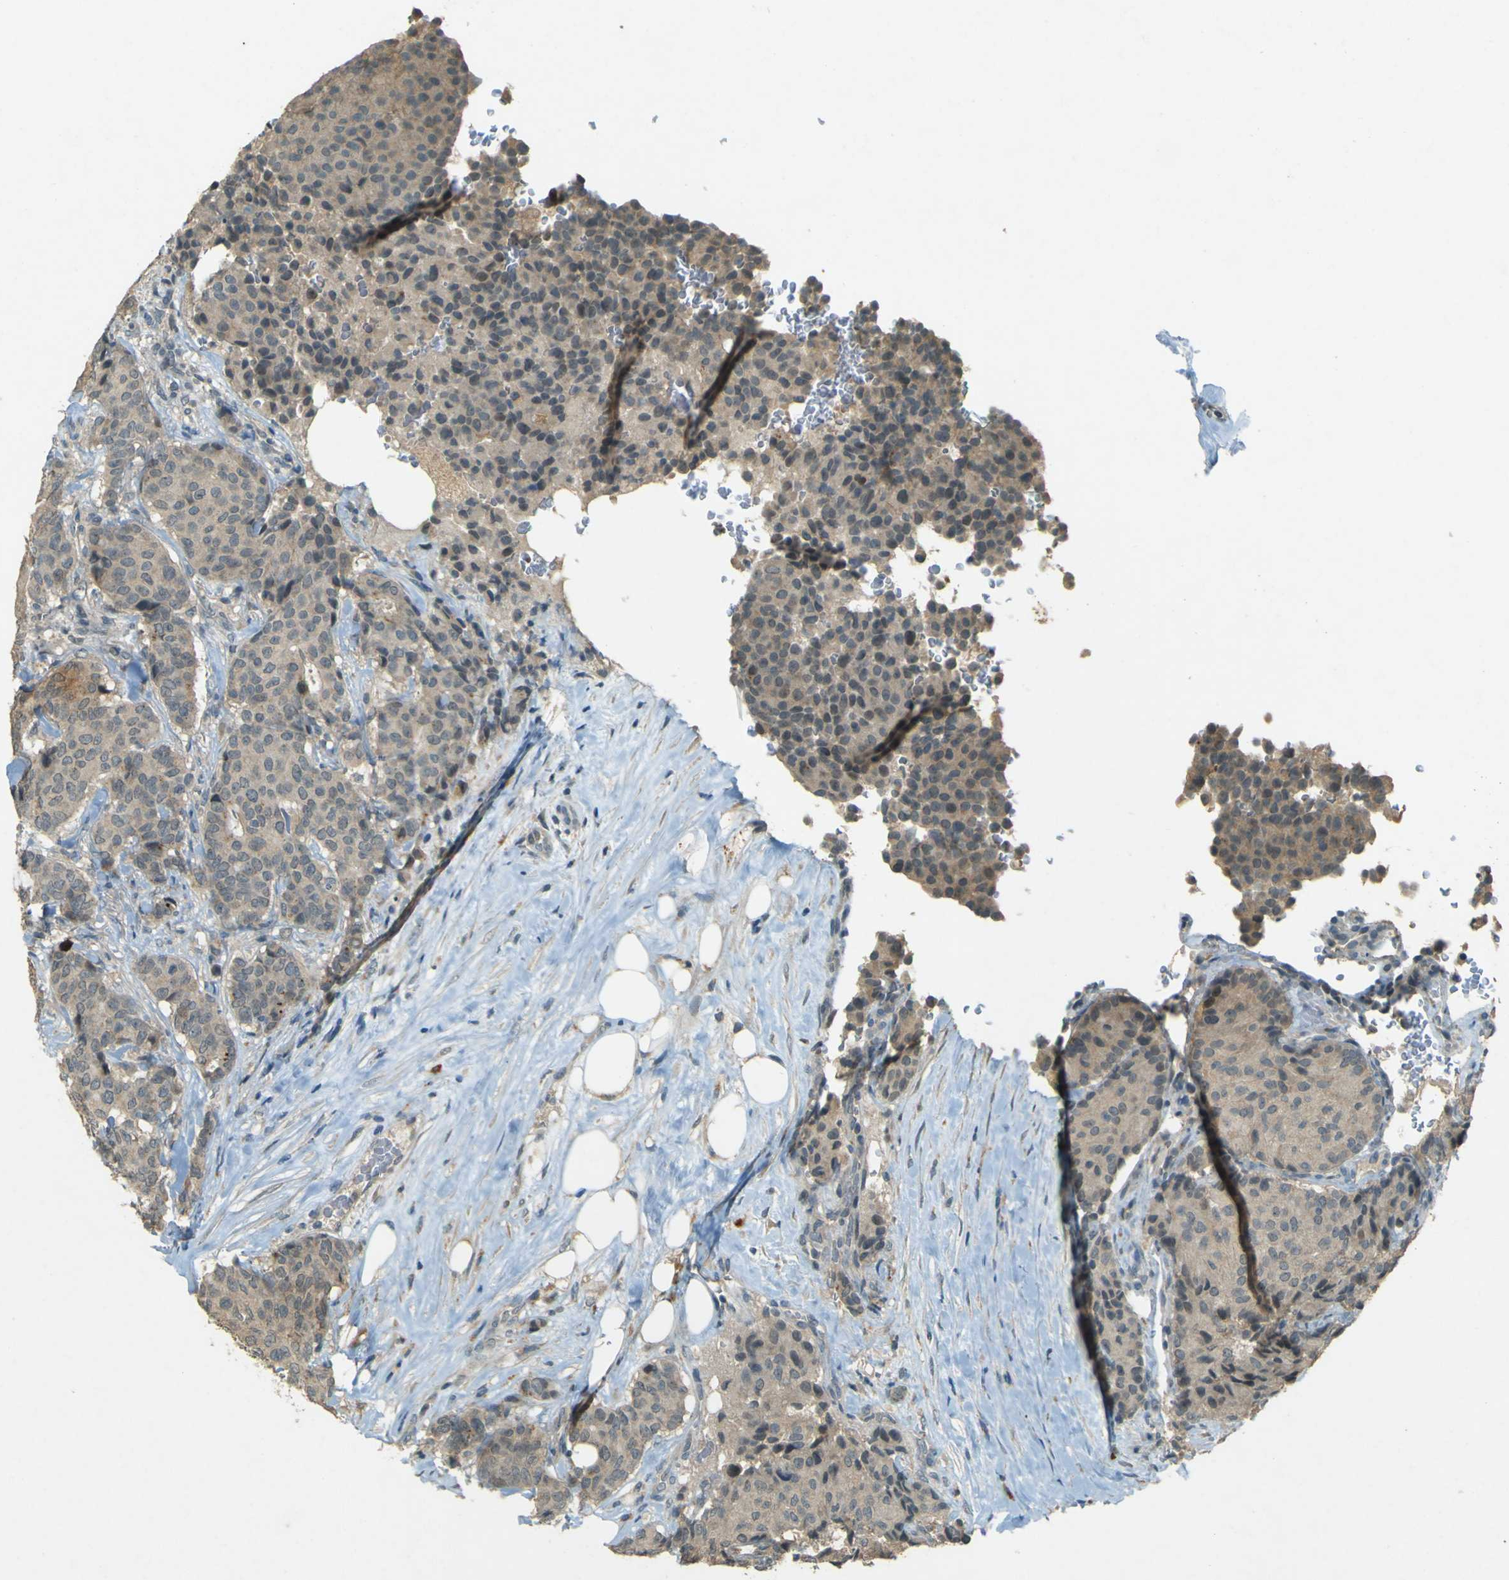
{"staining": {"intensity": "weak", "quantity": ">75%", "location": "cytoplasmic/membranous"}, "tissue": "breast cancer", "cell_type": "Tumor cells", "image_type": "cancer", "snomed": [{"axis": "morphology", "description": "Duct carcinoma"}, {"axis": "topography", "description": "Breast"}], "caption": "Protein staining of breast invasive ductal carcinoma tissue shows weak cytoplasmic/membranous positivity in approximately >75% of tumor cells.", "gene": "MPDZ", "patient": {"sex": "female", "age": 75}}